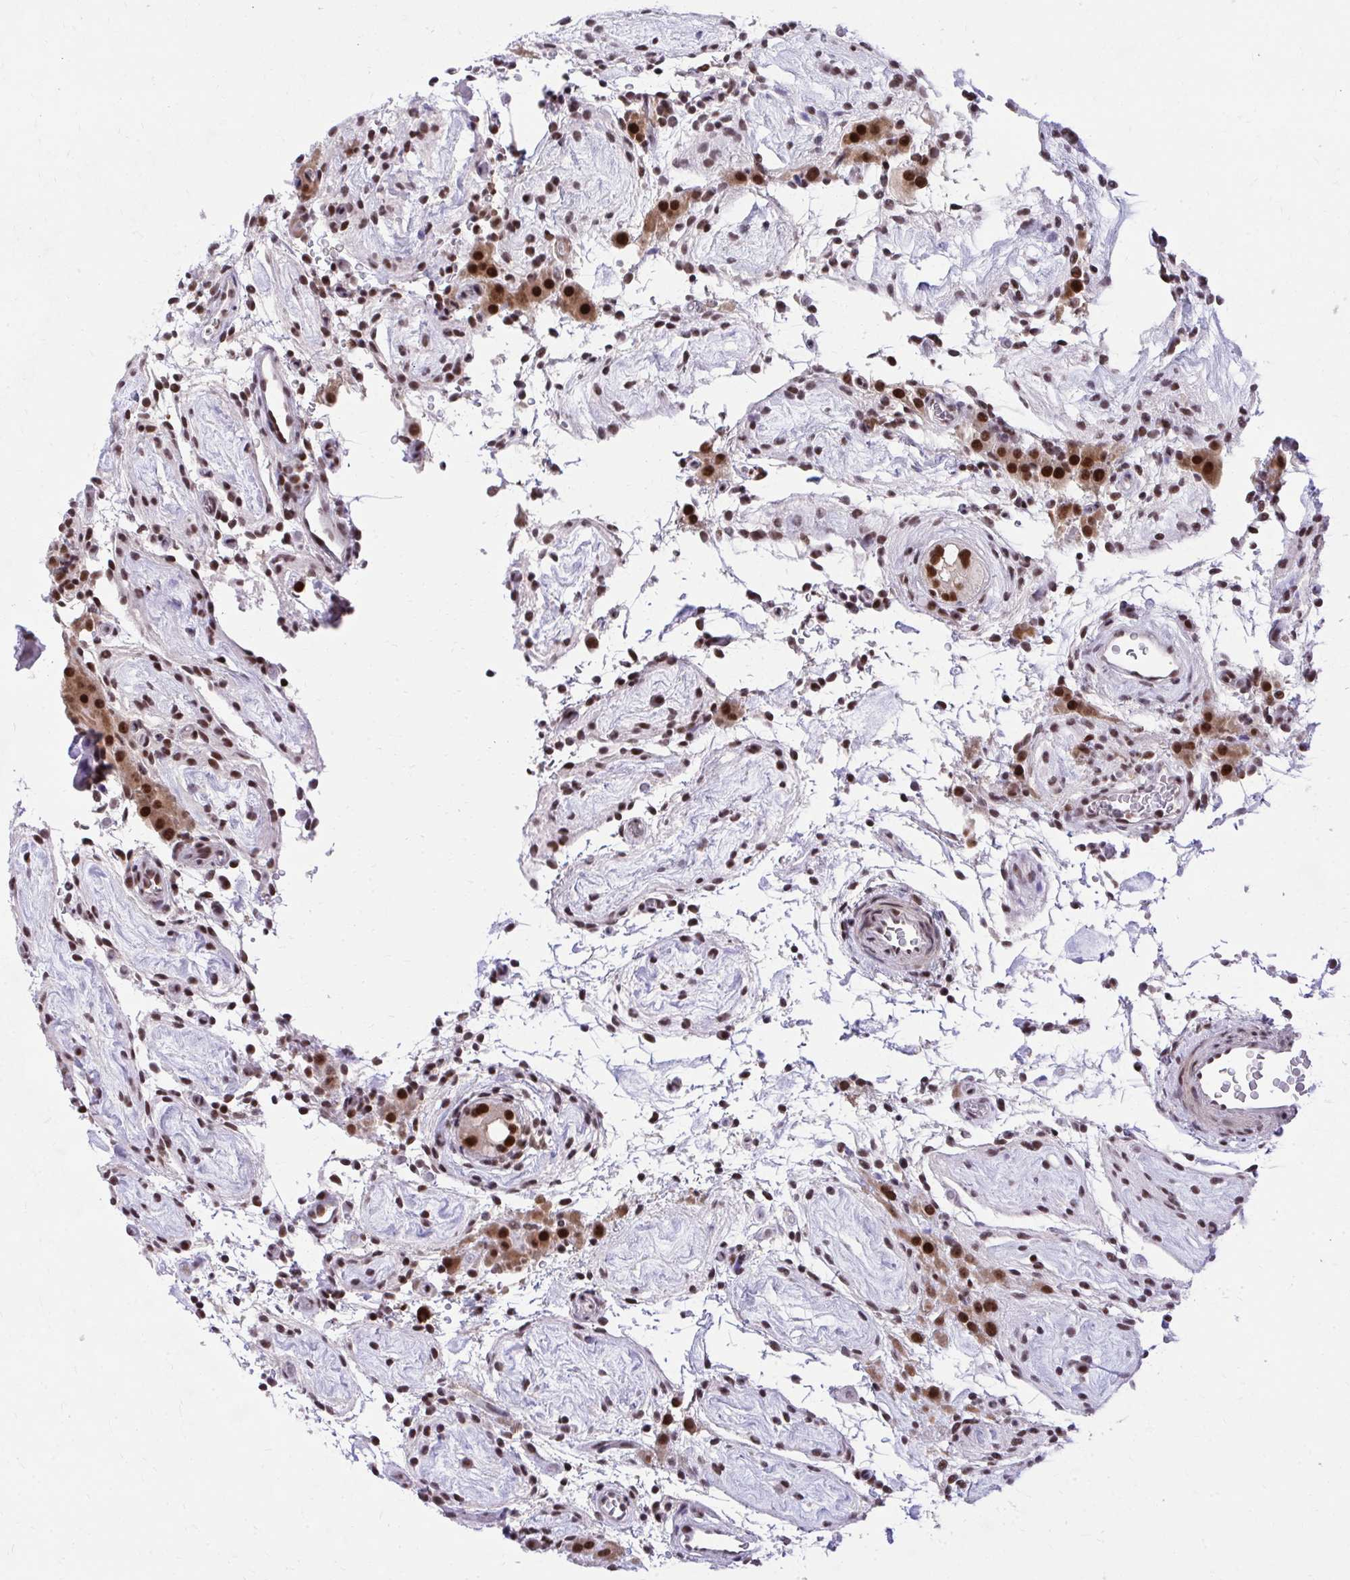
{"staining": {"intensity": "strong", "quantity": ">75%", "location": "nuclear"}, "tissue": "testis cancer", "cell_type": "Tumor cells", "image_type": "cancer", "snomed": [{"axis": "morphology", "description": "Seminoma, NOS"}, {"axis": "topography", "description": "Testis"}], "caption": "The micrograph exhibits staining of seminoma (testis), revealing strong nuclear protein positivity (brown color) within tumor cells.", "gene": "SYNE4", "patient": {"sex": "male", "age": 49}}